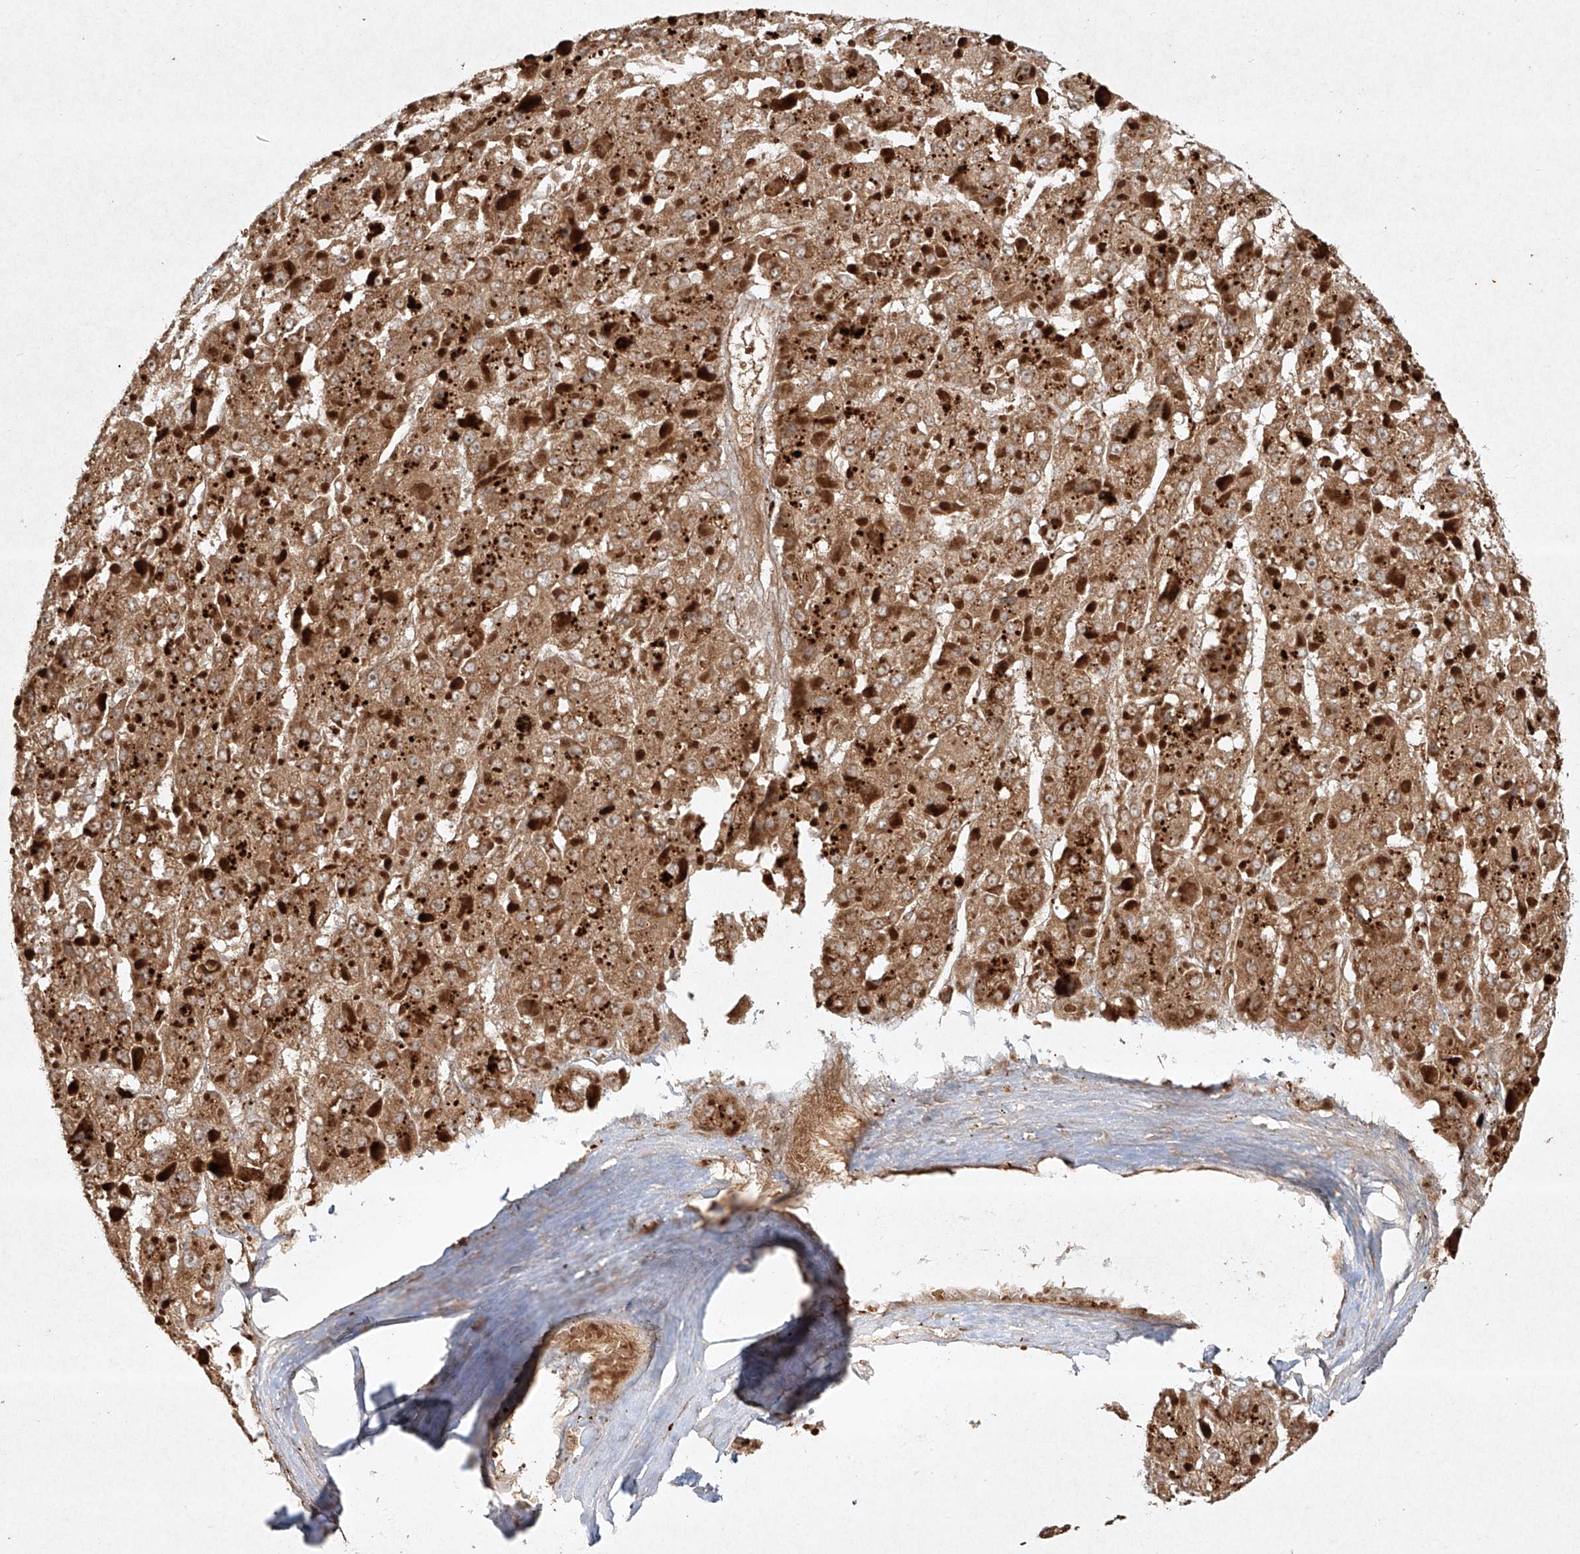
{"staining": {"intensity": "moderate", "quantity": ">75%", "location": "cytoplasmic/membranous,nuclear"}, "tissue": "liver cancer", "cell_type": "Tumor cells", "image_type": "cancer", "snomed": [{"axis": "morphology", "description": "Carcinoma, Hepatocellular, NOS"}, {"axis": "topography", "description": "Liver"}], "caption": "This is a micrograph of IHC staining of liver cancer (hepatocellular carcinoma), which shows moderate positivity in the cytoplasmic/membranous and nuclear of tumor cells.", "gene": "CYYR1", "patient": {"sex": "female", "age": 73}}